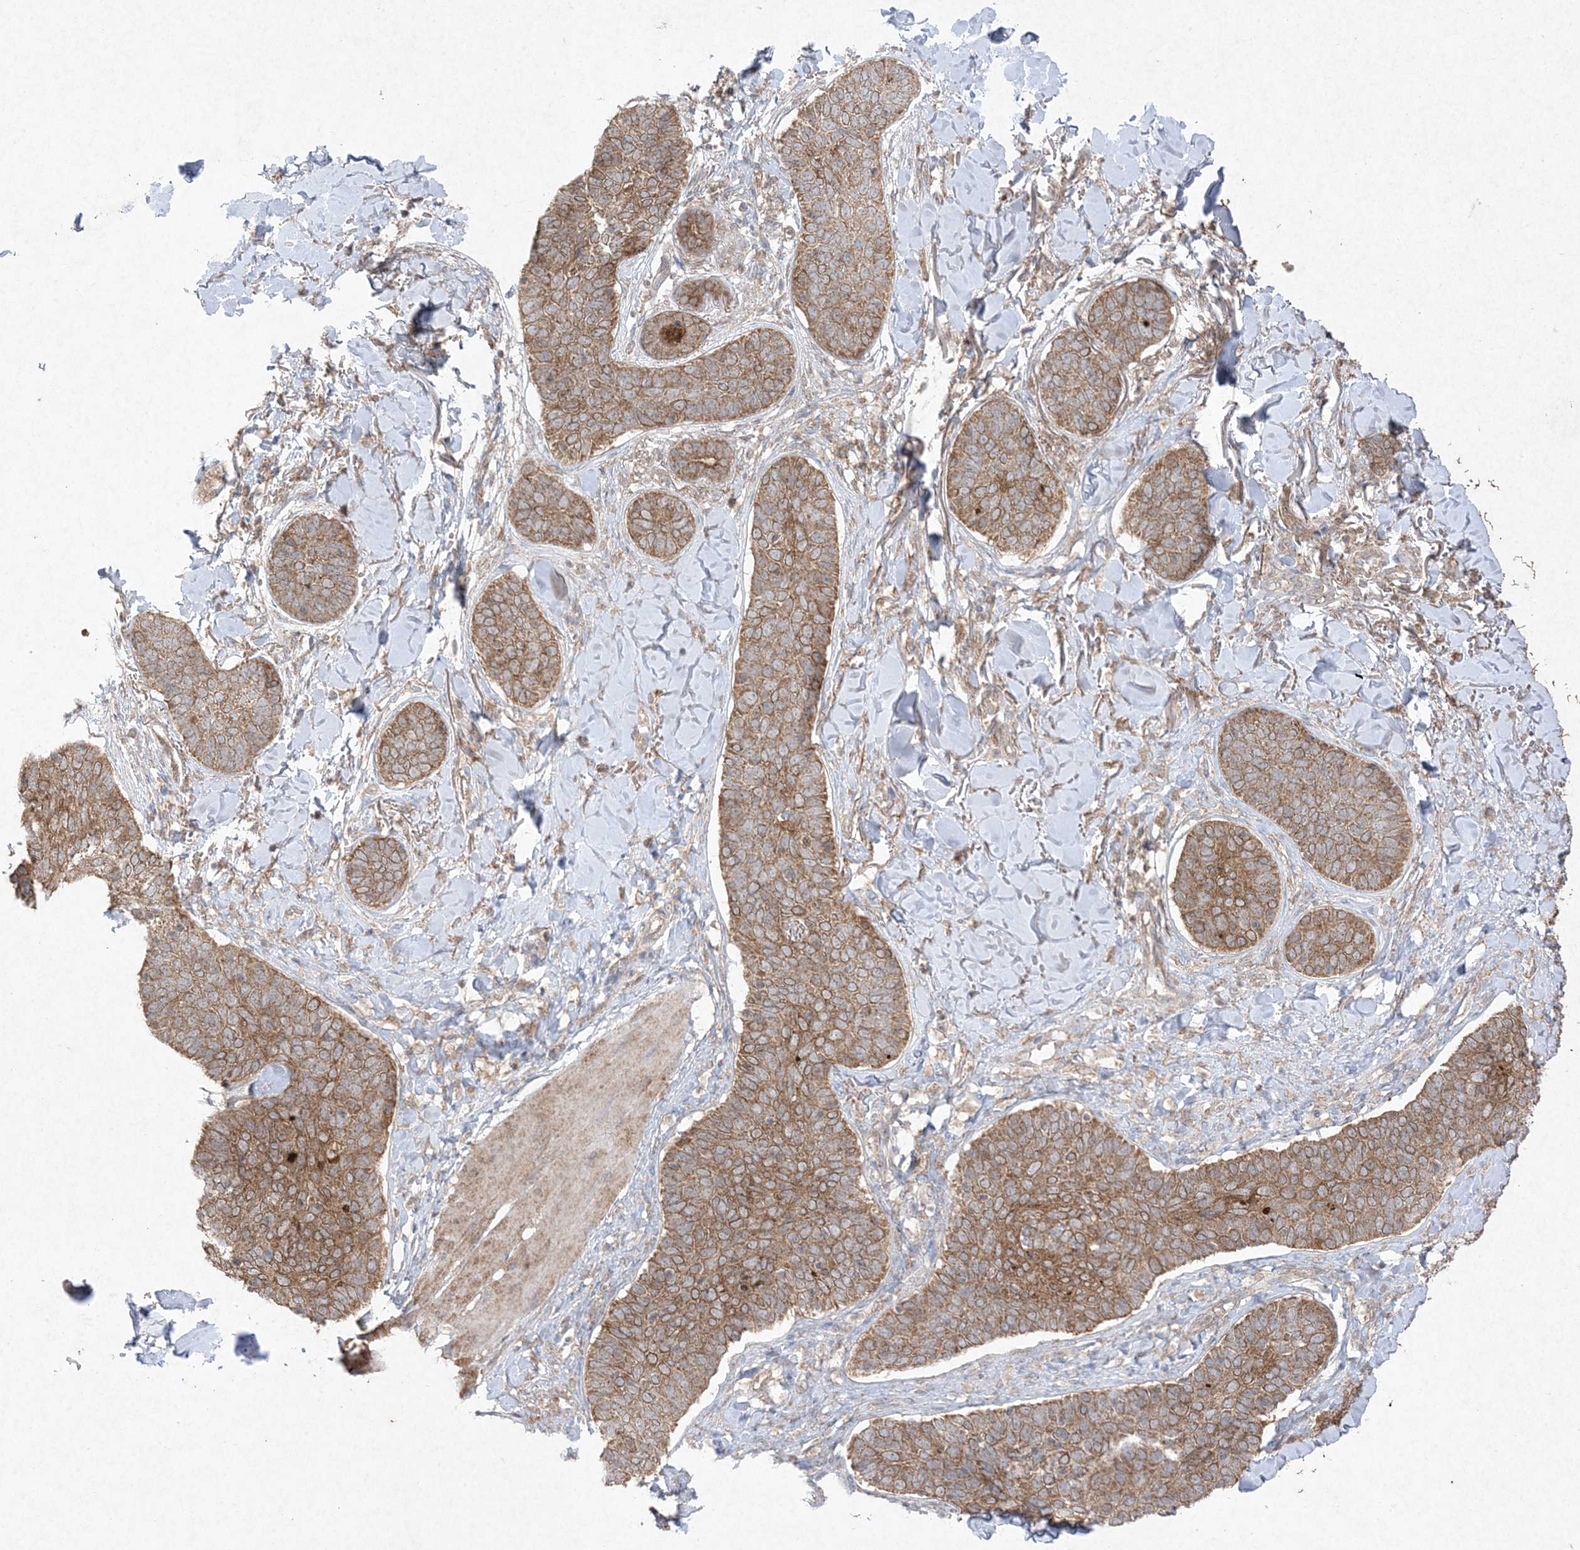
{"staining": {"intensity": "moderate", "quantity": ">75%", "location": "cytoplasmic/membranous"}, "tissue": "skin cancer", "cell_type": "Tumor cells", "image_type": "cancer", "snomed": [{"axis": "morphology", "description": "Basal cell carcinoma"}, {"axis": "topography", "description": "Skin"}], "caption": "IHC micrograph of neoplastic tissue: human skin basal cell carcinoma stained using IHC displays medium levels of moderate protein expression localized specifically in the cytoplasmic/membranous of tumor cells, appearing as a cytoplasmic/membranous brown color.", "gene": "UBE2C", "patient": {"sex": "male", "age": 85}}